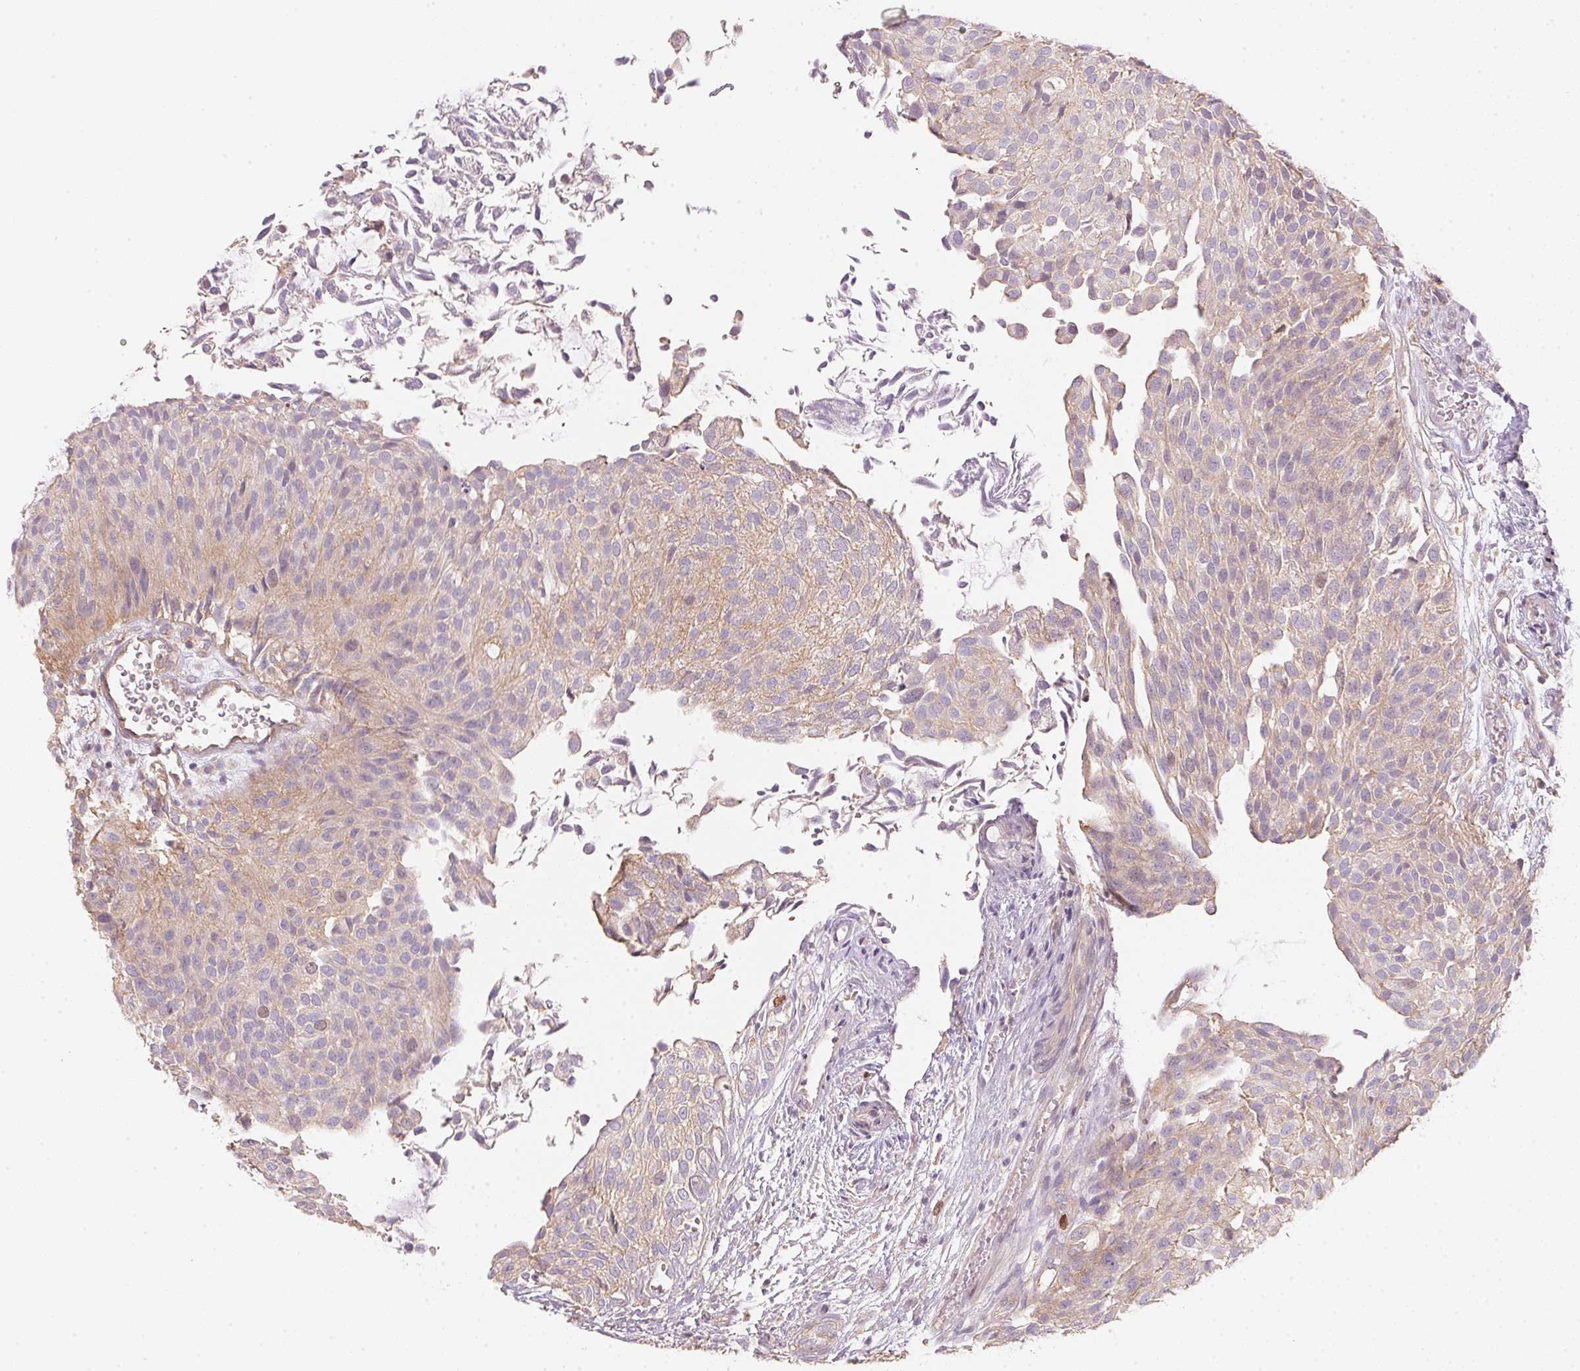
{"staining": {"intensity": "weak", "quantity": "<25%", "location": "cytoplasmic/membranous"}, "tissue": "urothelial cancer", "cell_type": "Tumor cells", "image_type": "cancer", "snomed": [{"axis": "morphology", "description": "Urothelial carcinoma, NOS"}, {"axis": "topography", "description": "Urinary bladder"}], "caption": "This is an immunohistochemistry (IHC) micrograph of transitional cell carcinoma. There is no expression in tumor cells.", "gene": "SMTN", "patient": {"sex": "male", "age": 84}}